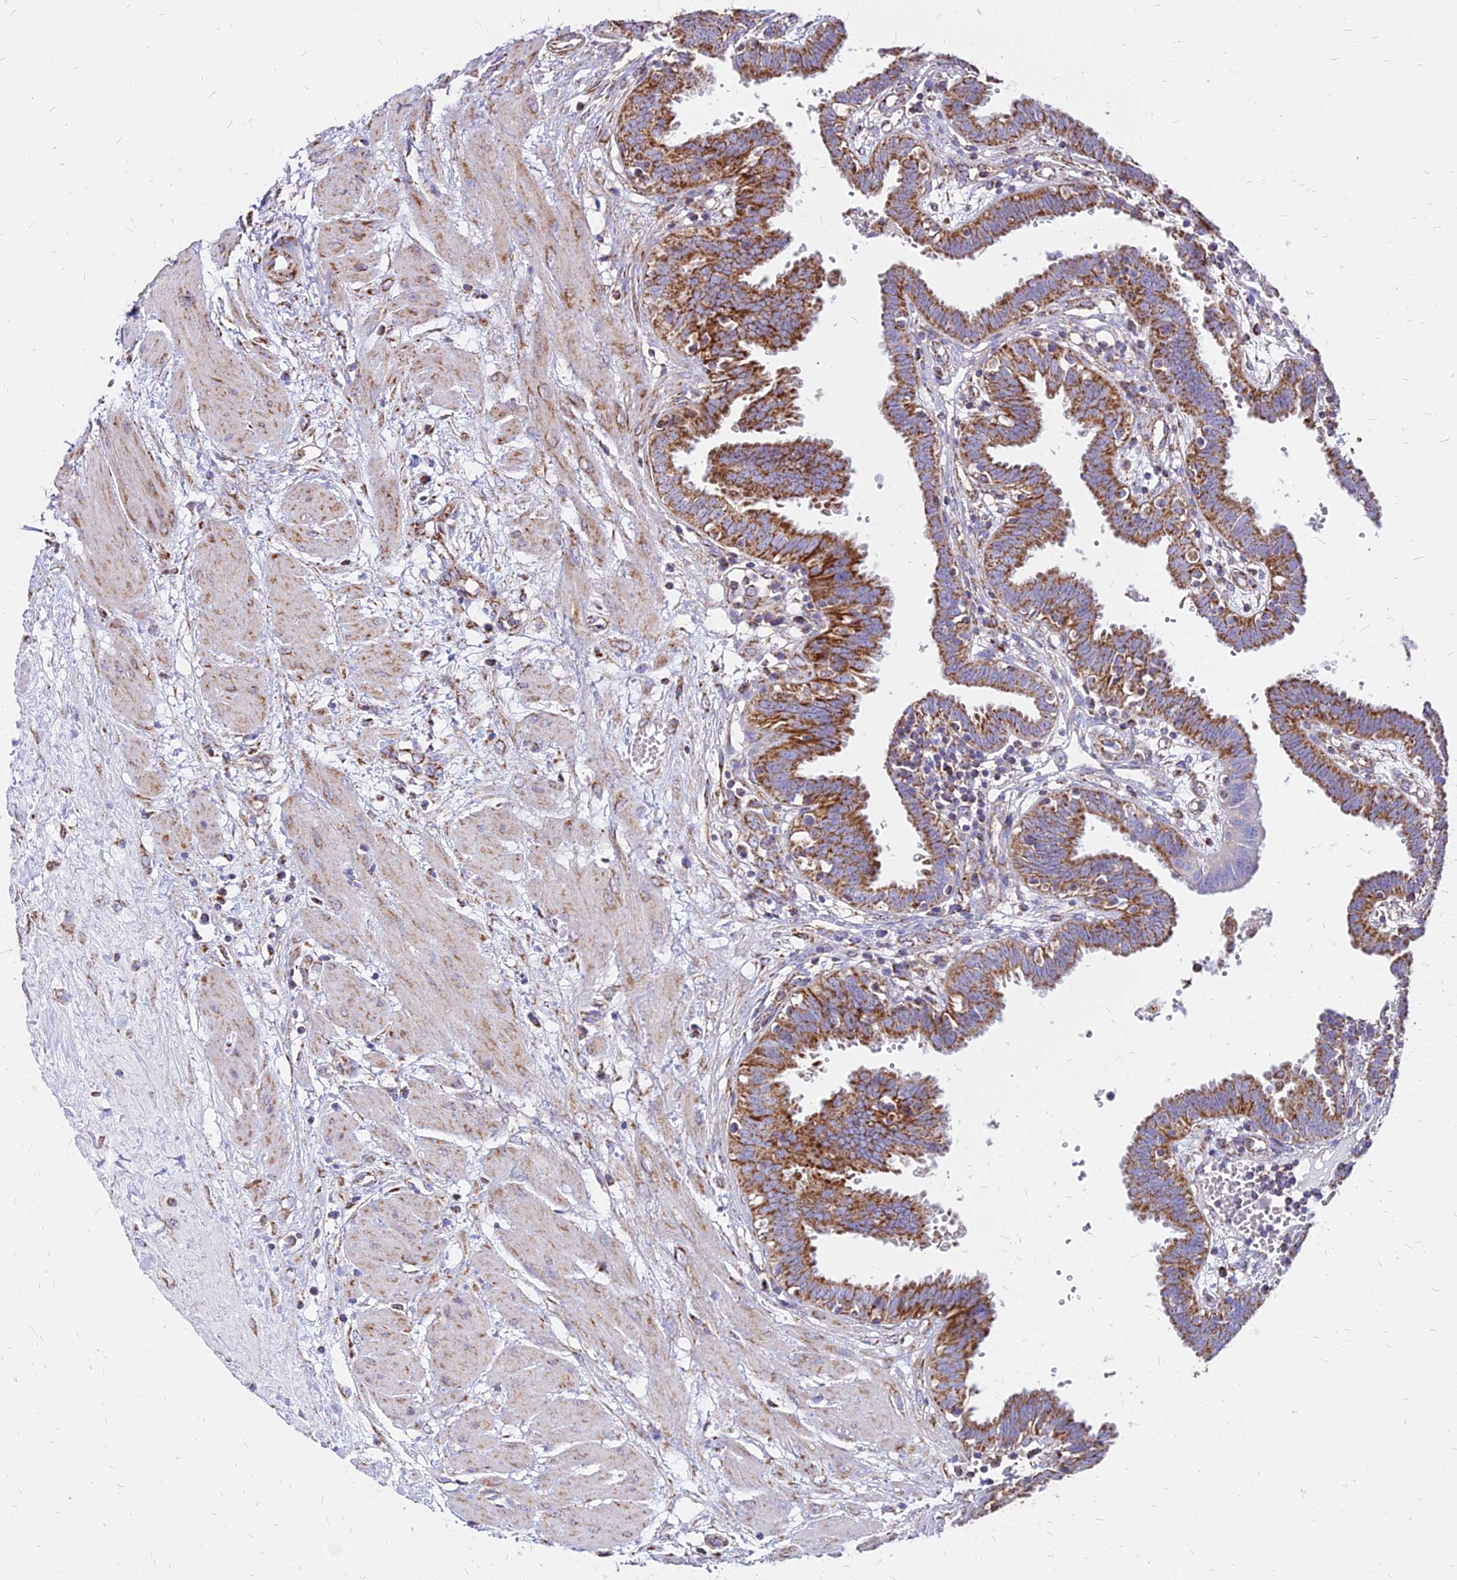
{"staining": {"intensity": "moderate", "quantity": ">75%", "location": "cytoplasmic/membranous"}, "tissue": "fallopian tube", "cell_type": "Glandular cells", "image_type": "normal", "snomed": [{"axis": "morphology", "description": "Normal tissue, NOS"}, {"axis": "topography", "description": "Fallopian tube"}, {"axis": "topography", "description": "Placenta"}], "caption": "Fallopian tube stained with immunohistochemistry (IHC) displays moderate cytoplasmic/membranous positivity in about >75% of glandular cells. The staining is performed using DAB brown chromogen to label protein expression. The nuclei are counter-stained blue using hematoxylin.", "gene": "DLD", "patient": {"sex": "female", "age": 32}}